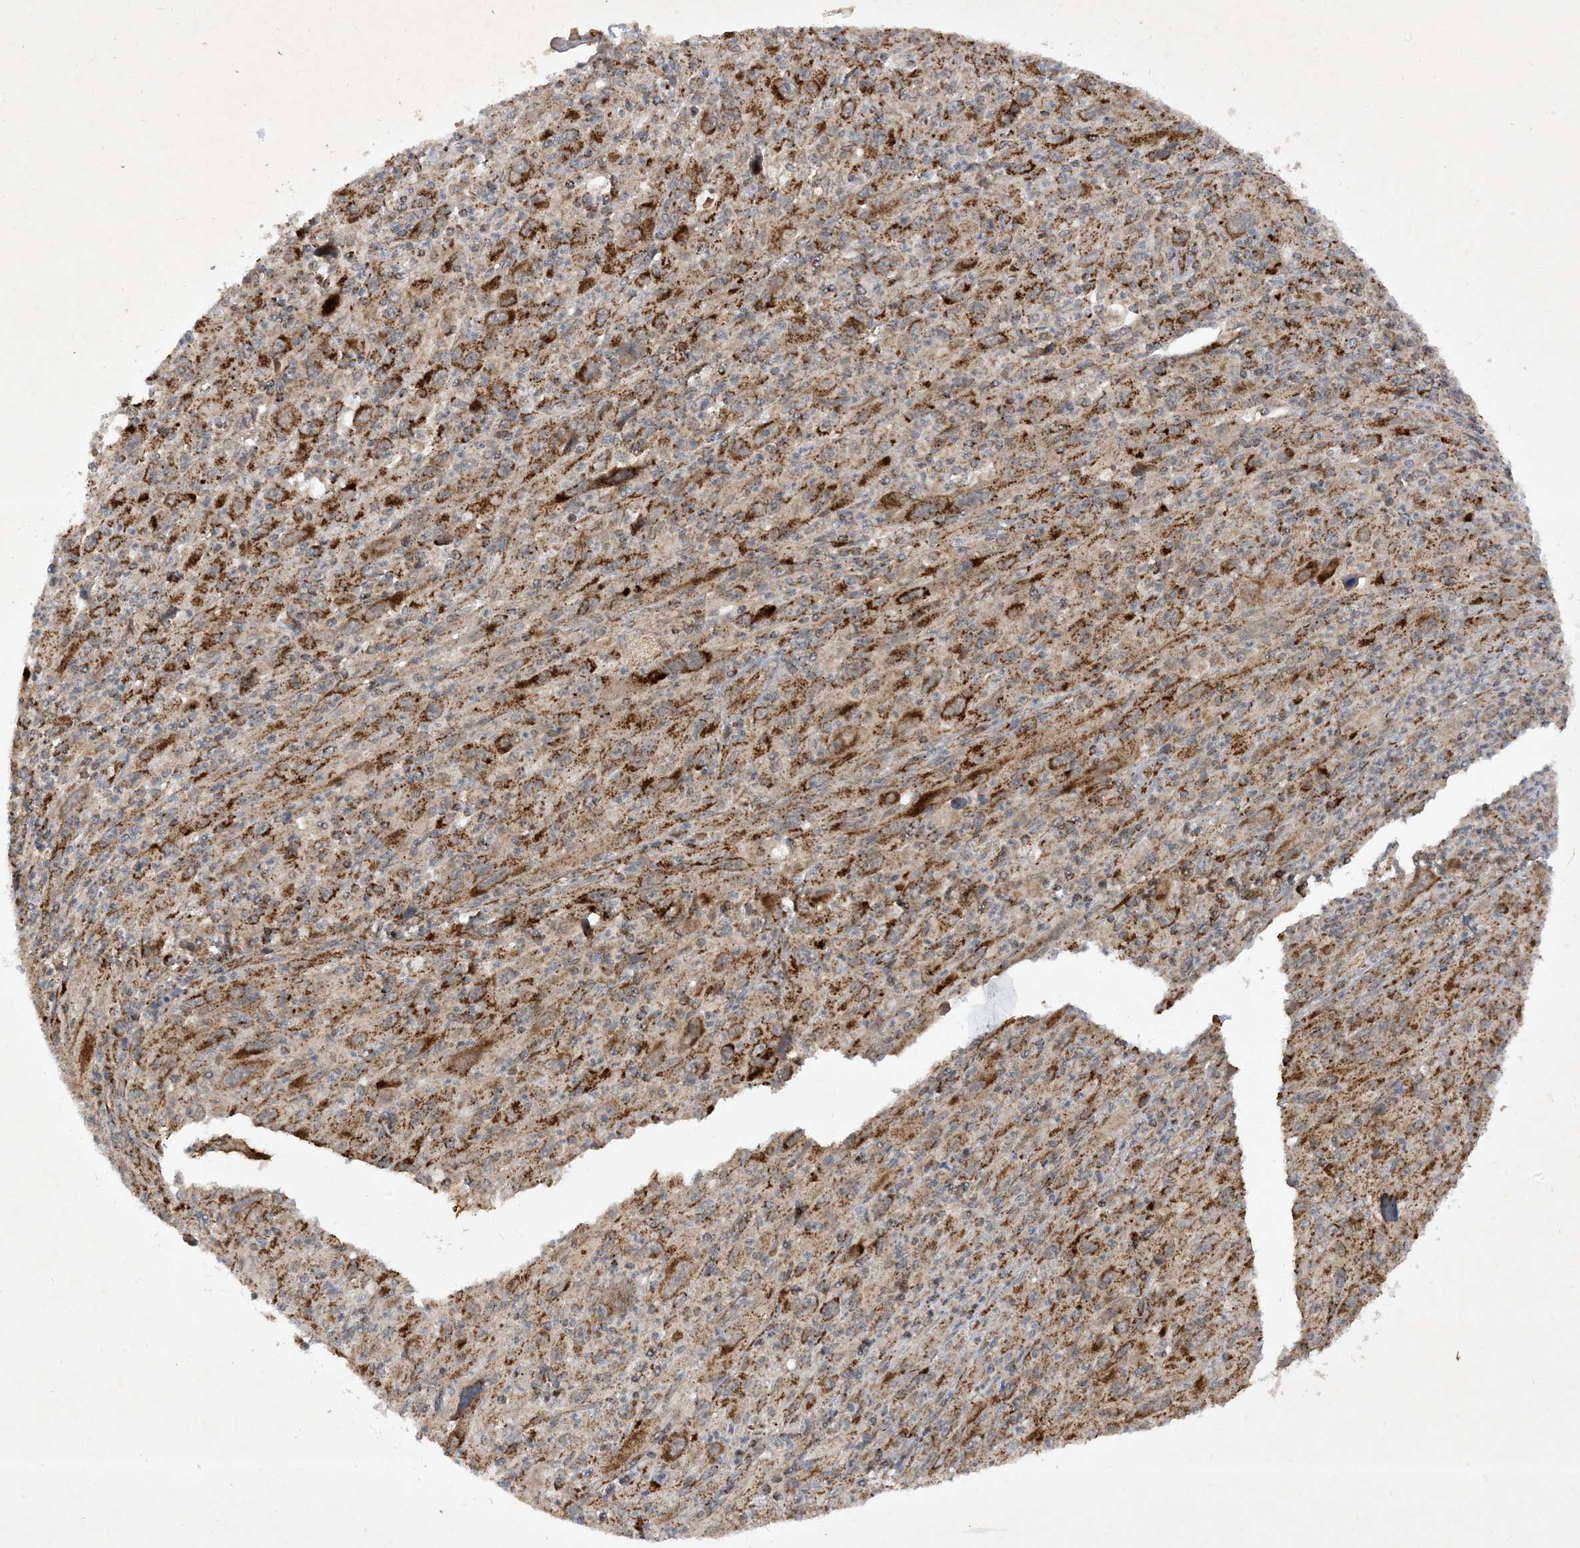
{"staining": {"intensity": "moderate", "quantity": ">75%", "location": "cytoplasmic/membranous"}, "tissue": "melanoma", "cell_type": "Tumor cells", "image_type": "cancer", "snomed": [{"axis": "morphology", "description": "Malignant melanoma, Metastatic site"}, {"axis": "topography", "description": "Skin"}], "caption": "Melanoma stained with immunohistochemistry displays moderate cytoplasmic/membranous positivity in approximately >75% of tumor cells.", "gene": "NDUFAF3", "patient": {"sex": "female", "age": 56}}